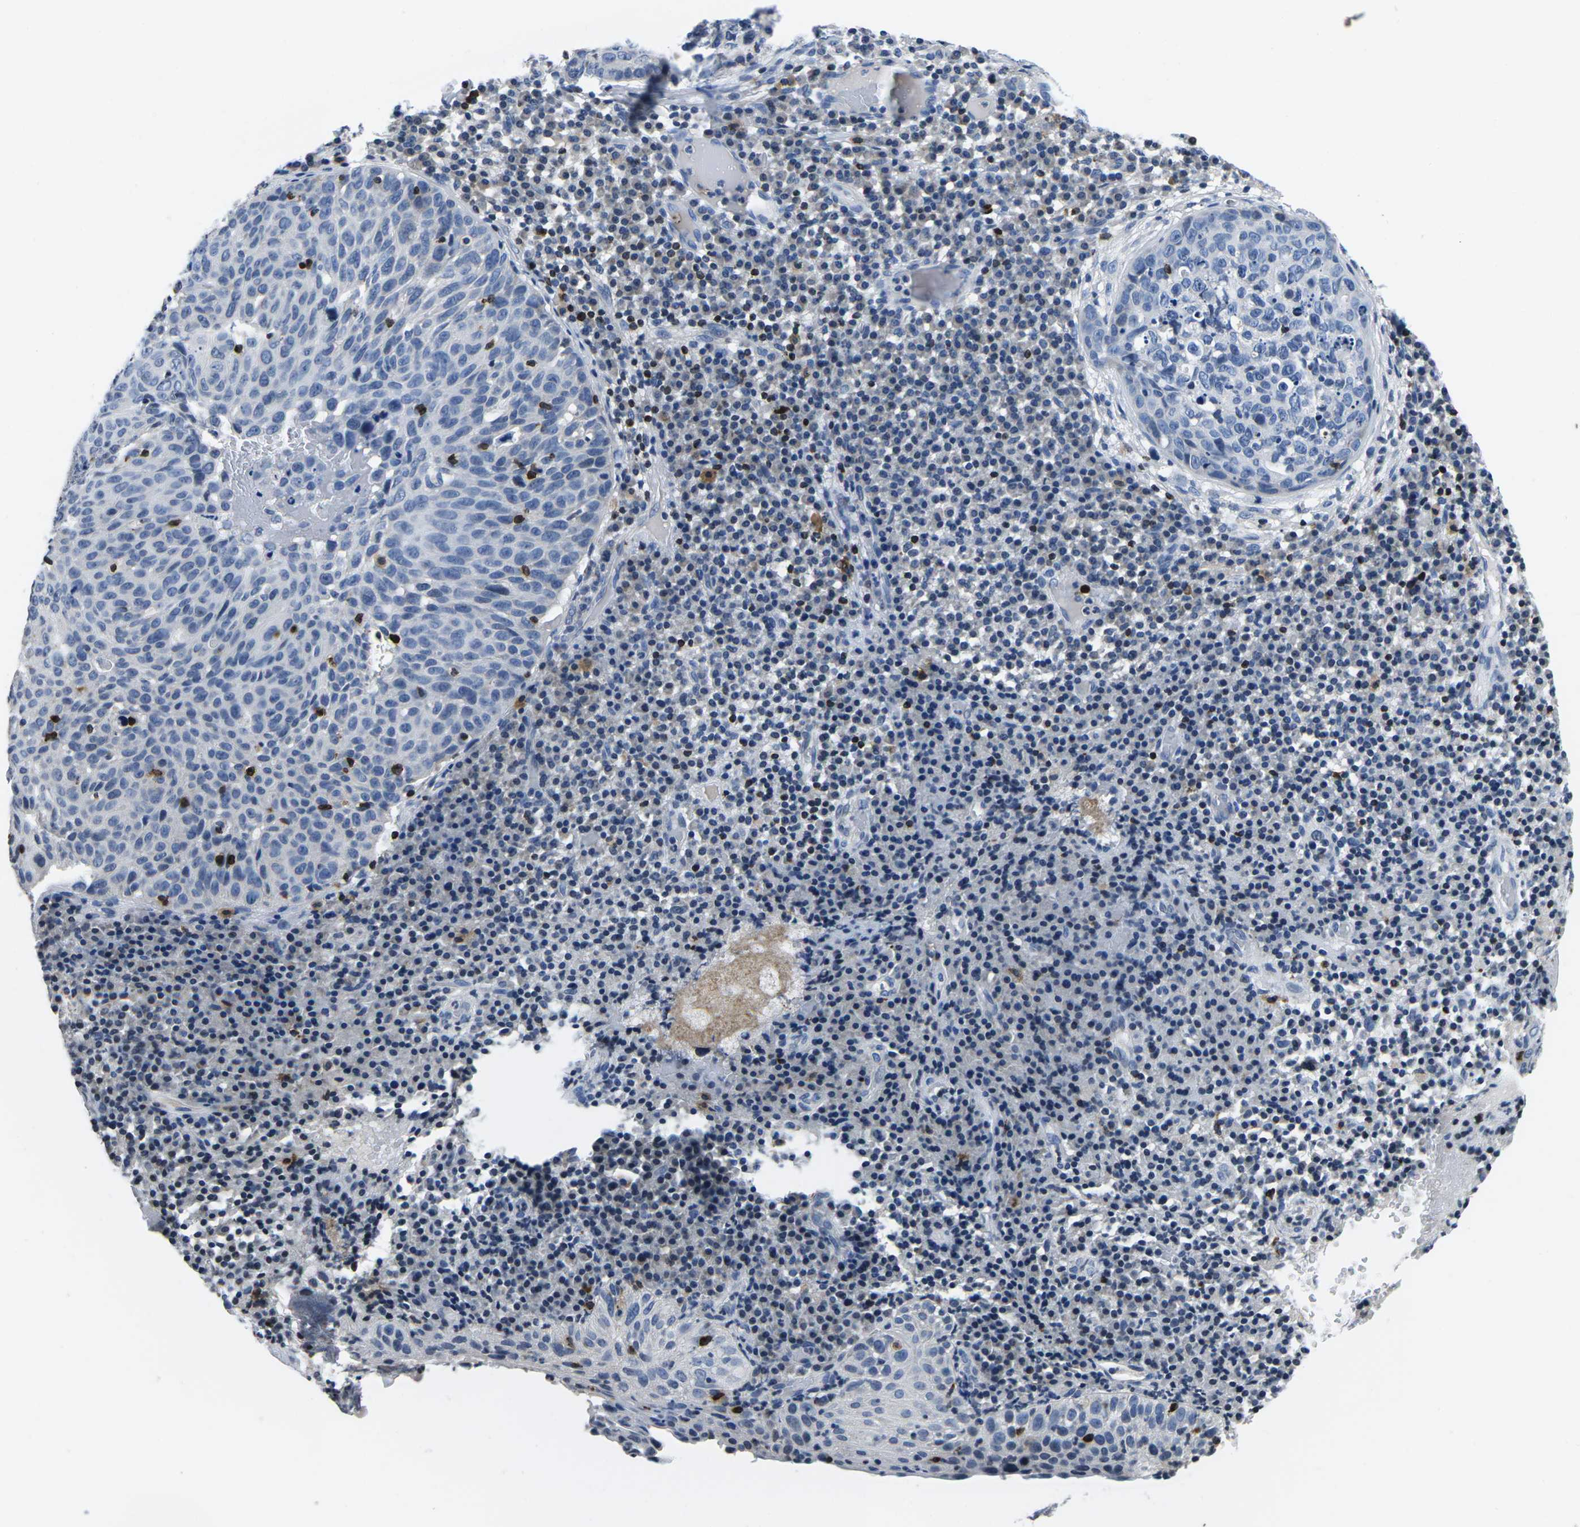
{"staining": {"intensity": "negative", "quantity": "none", "location": "none"}, "tissue": "skin cancer", "cell_type": "Tumor cells", "image_type": "cancer", "snomed": [{"axis": "morphology", "description": "Squamous cell carcinoma in situ, NOS"}, {"axis": "morphology", "description": "Squamous cell carcinoma, NOS"}, {"axis": "topography", "description": "Skin"}], "caption": "Tumor cells show no significant expression in skin cancer (squamous cell carcinoma).", "gene": "CTSW", "patient": {"sex": "male", "age": 93}}